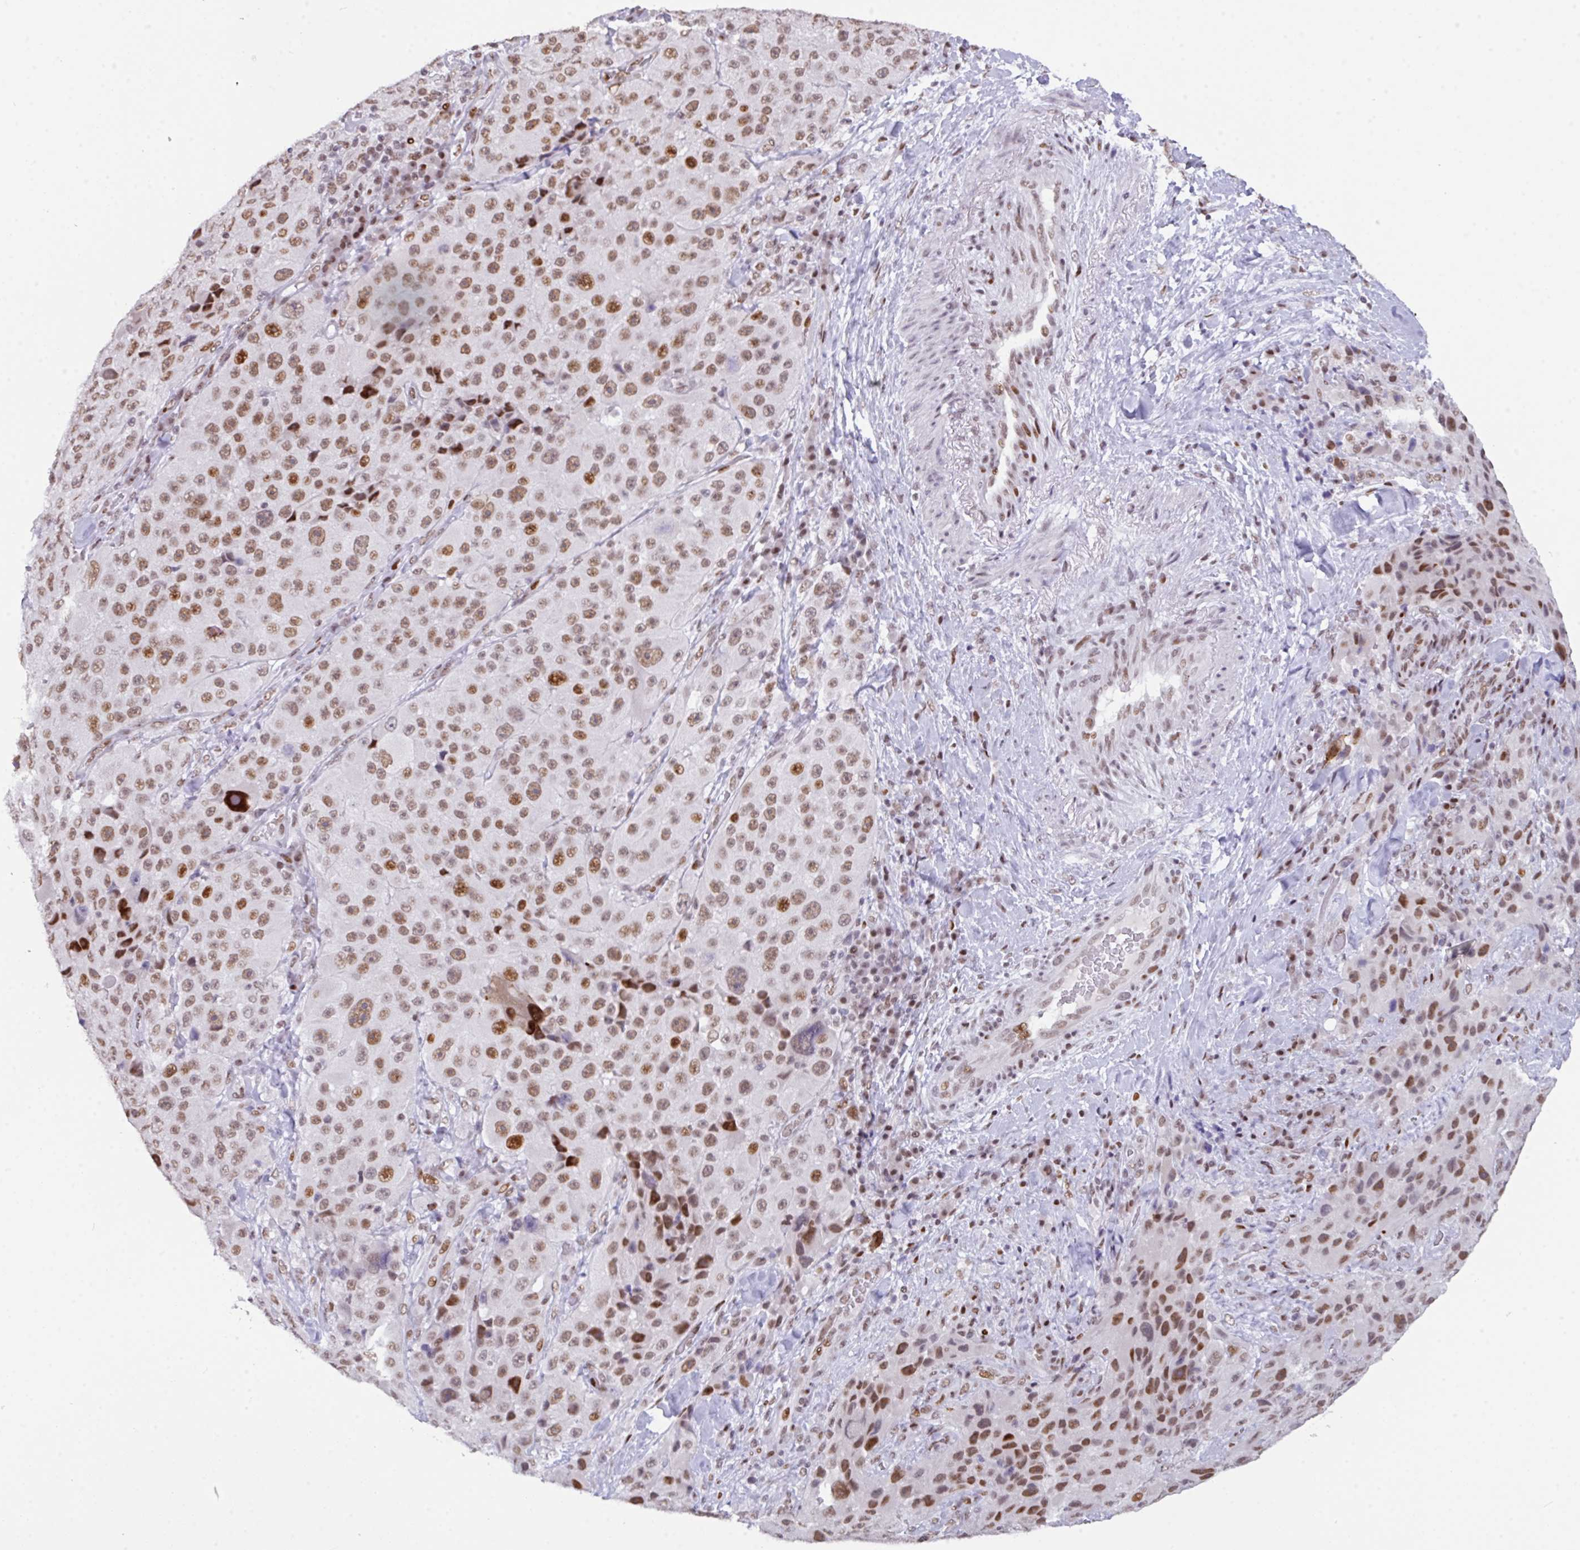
{"staining": {"intensity": "moderate", "quantity": ">75%", "location": "nuclear"}, "tissue": "melanoma", "cell_type": "Tumor cells", "image_type": "cancer", "snomed": [{"axis": "morphology", "description": "Malignant melanoma, Metastatic site"}, {"axis": "topography", "description": "Lymph node"}], "caption": "A high-resolution micrograph shows IHC staining of melanoma, which displays moderate nuclear positivity in about >75% of tumor cells. Immunohistochemistry (ihc) stains the protein of interest in brown and the nuclei are stained blue.", "gene": "CLP1", "patient": {"sex": "male", "age": 62}}